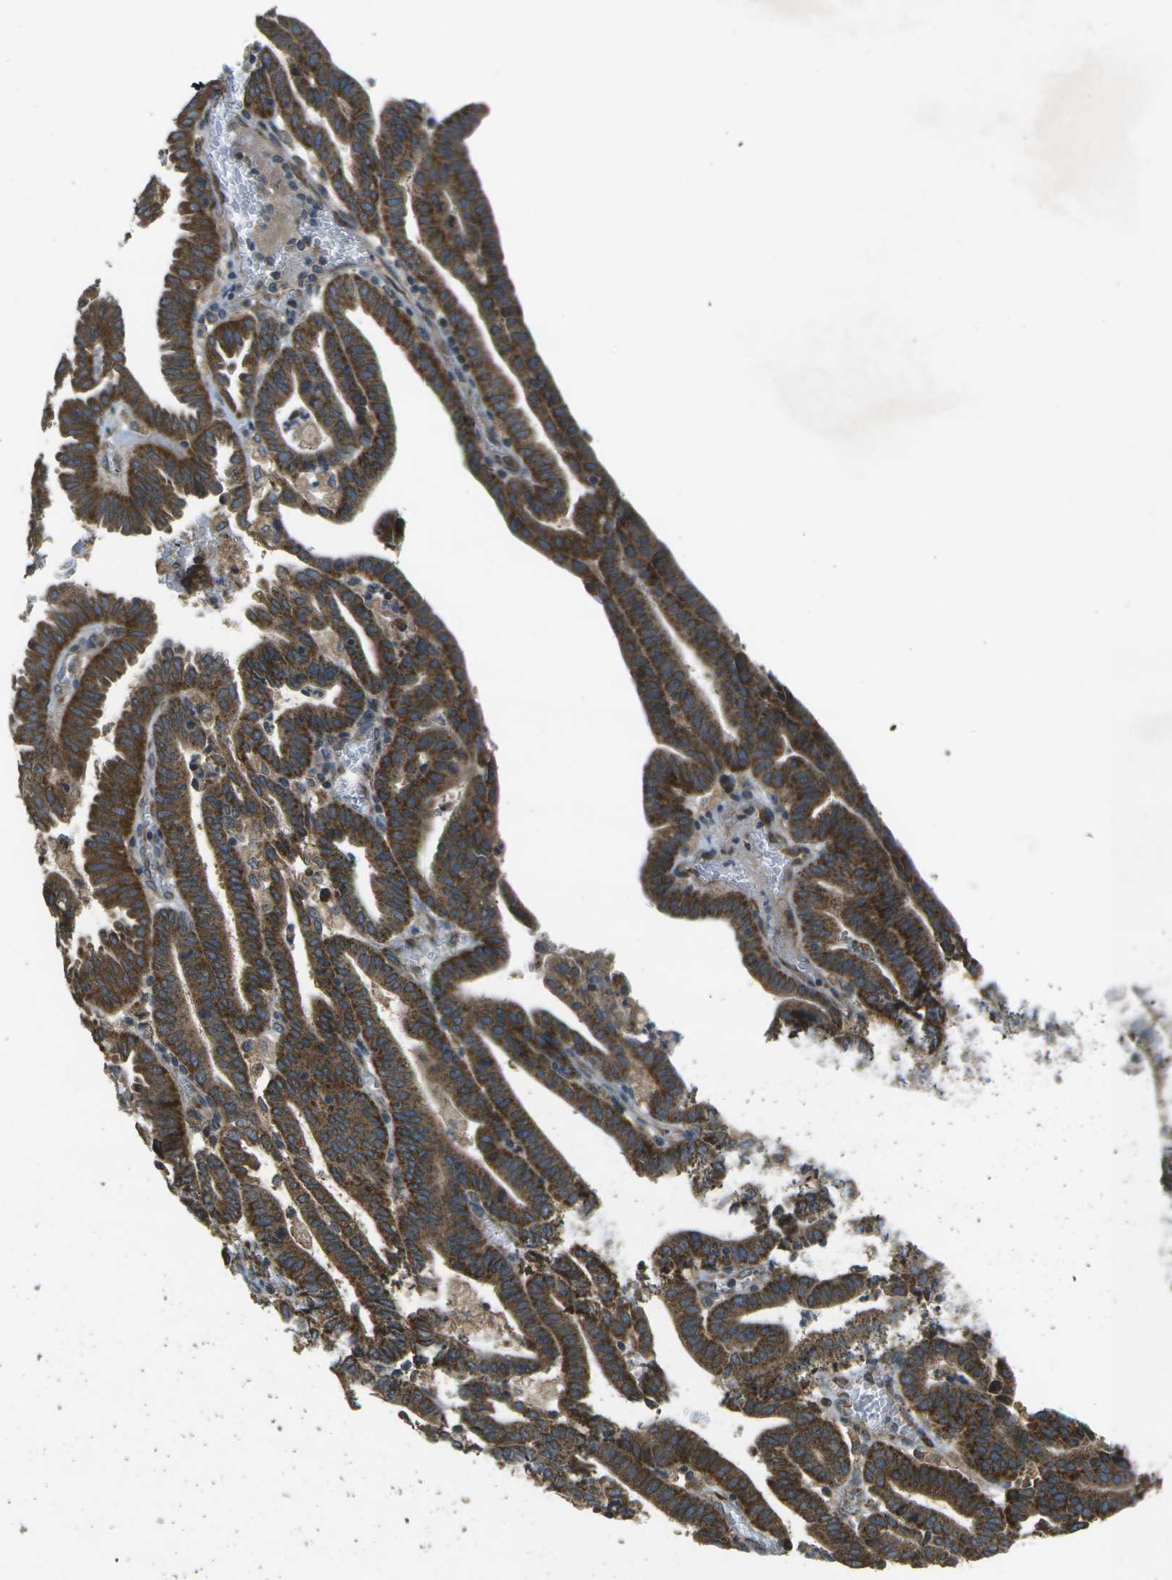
{"staining": {"intensity": "strong", "quantity": ">75%", "location": "cytoplasmic/membranous"}, "tissue": "endometrial cancer", "cell_type": "Tumor cells", "image_type": "cancer", "snomed": [{"axis": "morphology", "description": "Adenocarcinoma, NOS"}, {"axis": "topography", "description": "Uterus"}], "caption": "Protein staining of endometrial cancer (adenocarcinoma) tissue demonstrates strong cytoplasmic/membranous expression in approximately >75% of tumor cells.", "gene": "HFE", "patient": {"sex": "female", "age": 83}}